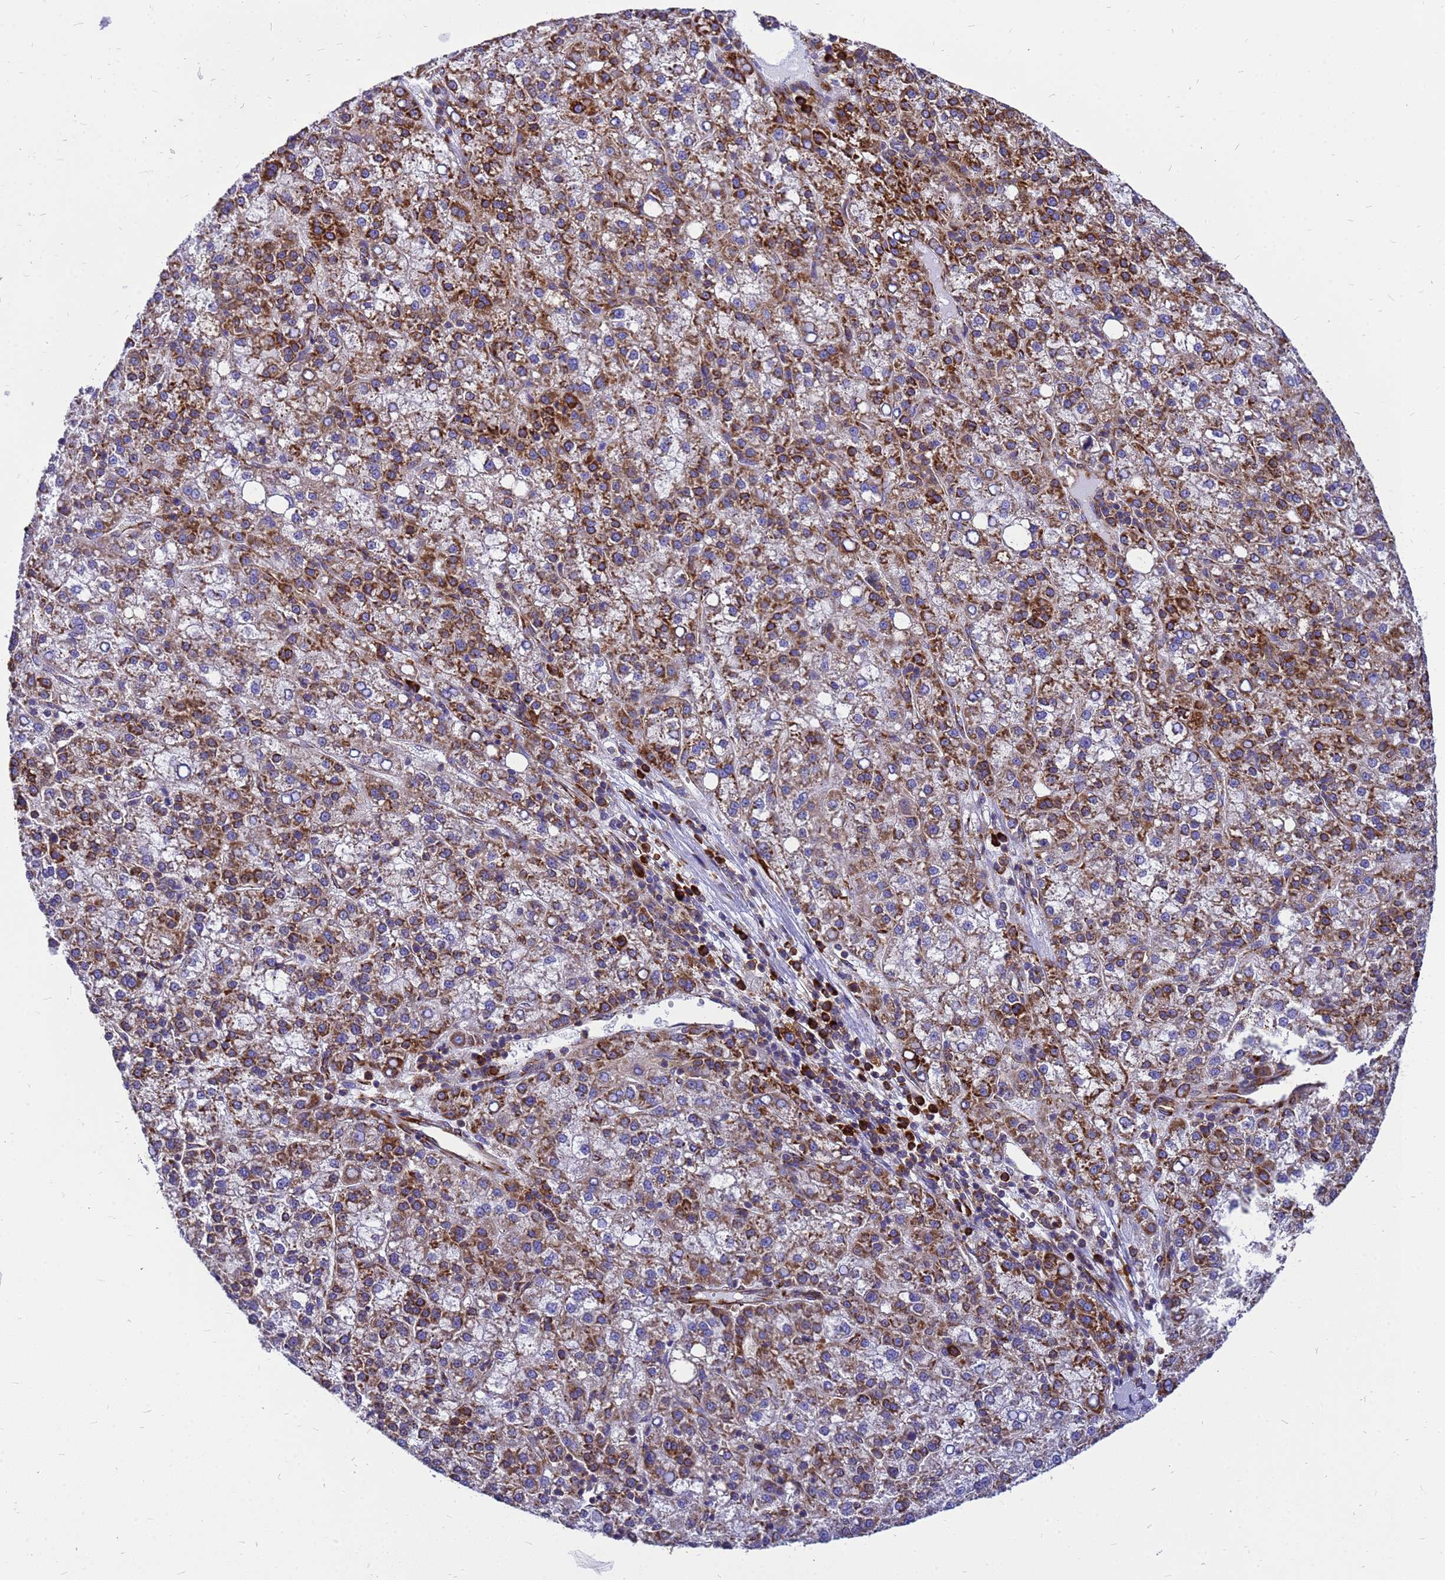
{"staining": {"intensity": "moderate", "quantity": ">75%", "location": "cytoplasmic/membranous"}, "tissue": "liver cancer", "cell_type": "Tumor cells", "image_type": "cancer", "snomed": [{"axis": "morphology", "description": "Carcinoma, Hepatocellular, NOS"}, {"axis": "topography", "description": "Liver"}], "caption": "IHC micrograph of neoplastic tissue: liver cancer (hepatocellular carcinoma) stained using IHC exhibits medium levels of moderate protein expression localized specifically in the cytoplasmic/membranous of tumor cells, appearing as a cytoplasmic/membranous brown color.", "gene": "EEF1D", "patient": {"sex": "female", "age": 58}}